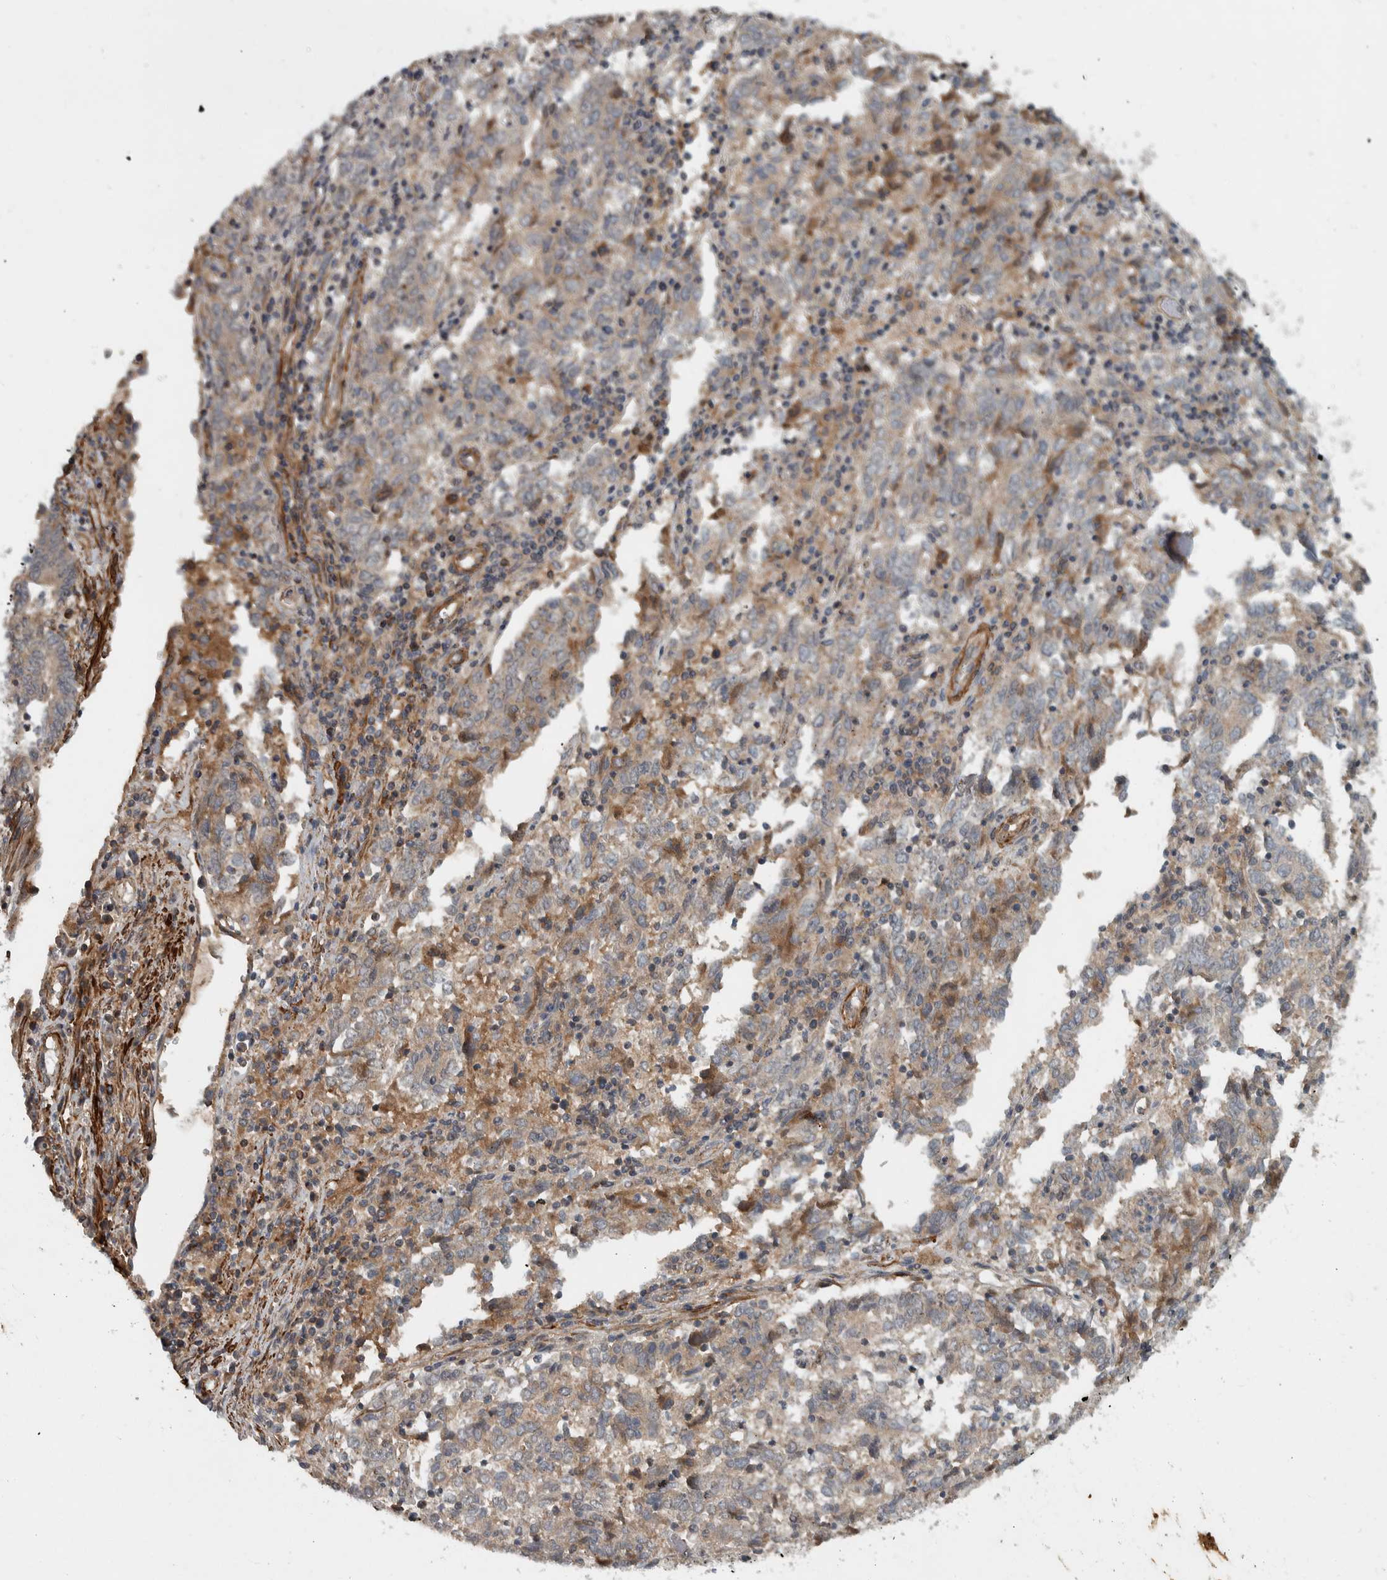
{"staining": {"intensity": "weak", "quantity": "<25%", "location": "cytoplasmic/membranous"}, "tissue": "endometrial cancer", "cell_type": "Tumor cells", "image_type": "cancer", "snomed": [{"axis": "morphology", "description": "Adenocarcinoma, NOS"}, {"axis": "topography", "description": "Endometrium"}], "caption": "DAB immunohistochemical staining of human adenocarcinoma (endometrial) reveals no significant staining in tumor cells. (Stains: DAB IHC with hematoxylin counter stain, Microscopy: brightfield microscopy at high magnification).", "gene": "LBHD1", "patient": {"sex": "female", "age": 80}}